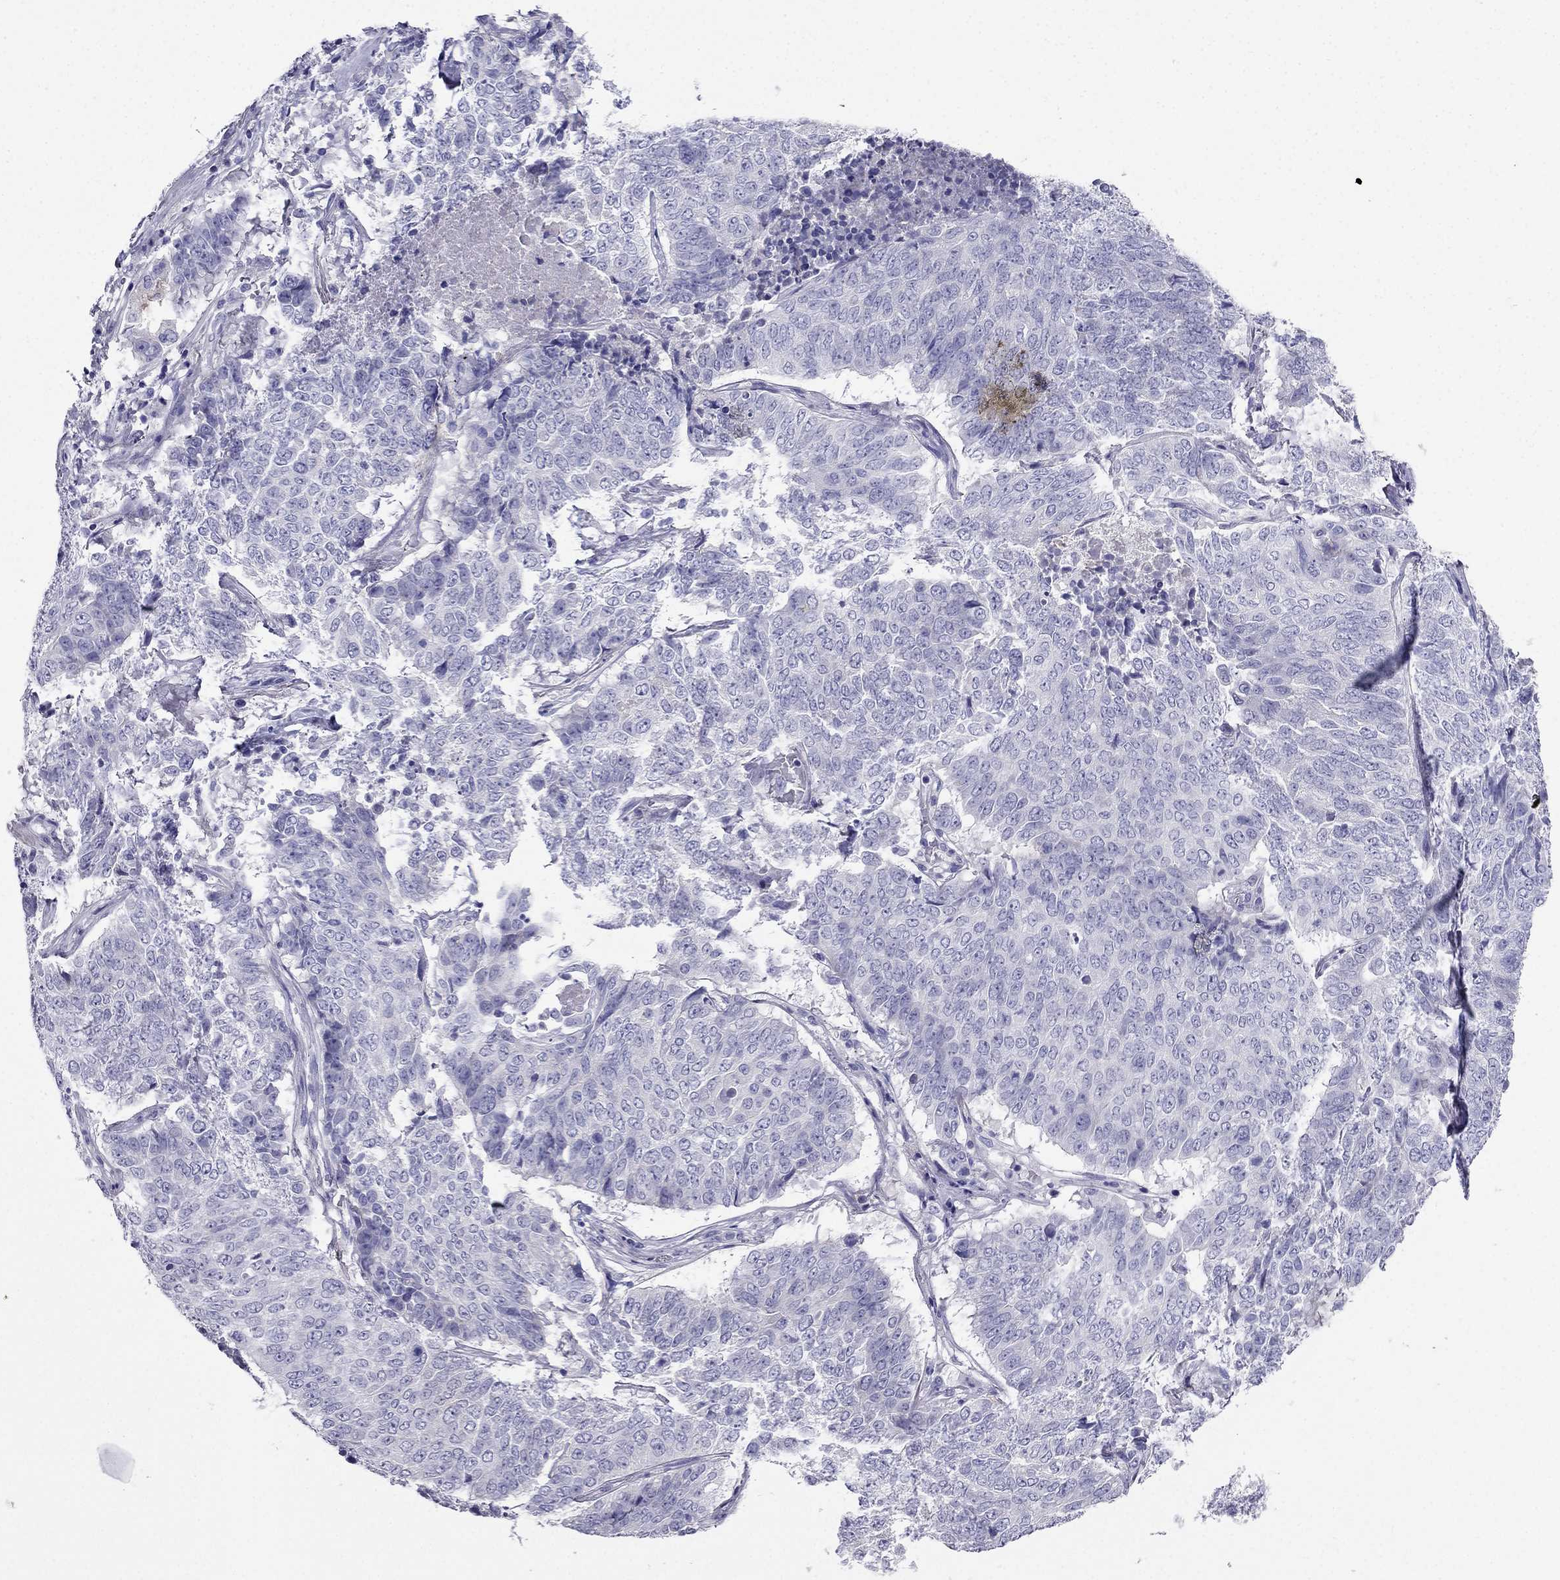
{"staining": {"intensity": "negative", "quantity": "none", "location": "none"}, "tissue": "lung cancer", "cell_type": "Tumor cells", "image_type": "cancer", "snomed": [{"axis": "morphology", "description": "Squamous cell carcinoma, NOS"}, {"axis": "topography", "description": "Lung"}], "caption": "This is a histopathology image of immunohistochemistry staining of lung cancer (squamous cell carcinoma), which shows no staining in tumor cells.", "gene": "PTH", "patient": {"sex": "male", "age": 64}}